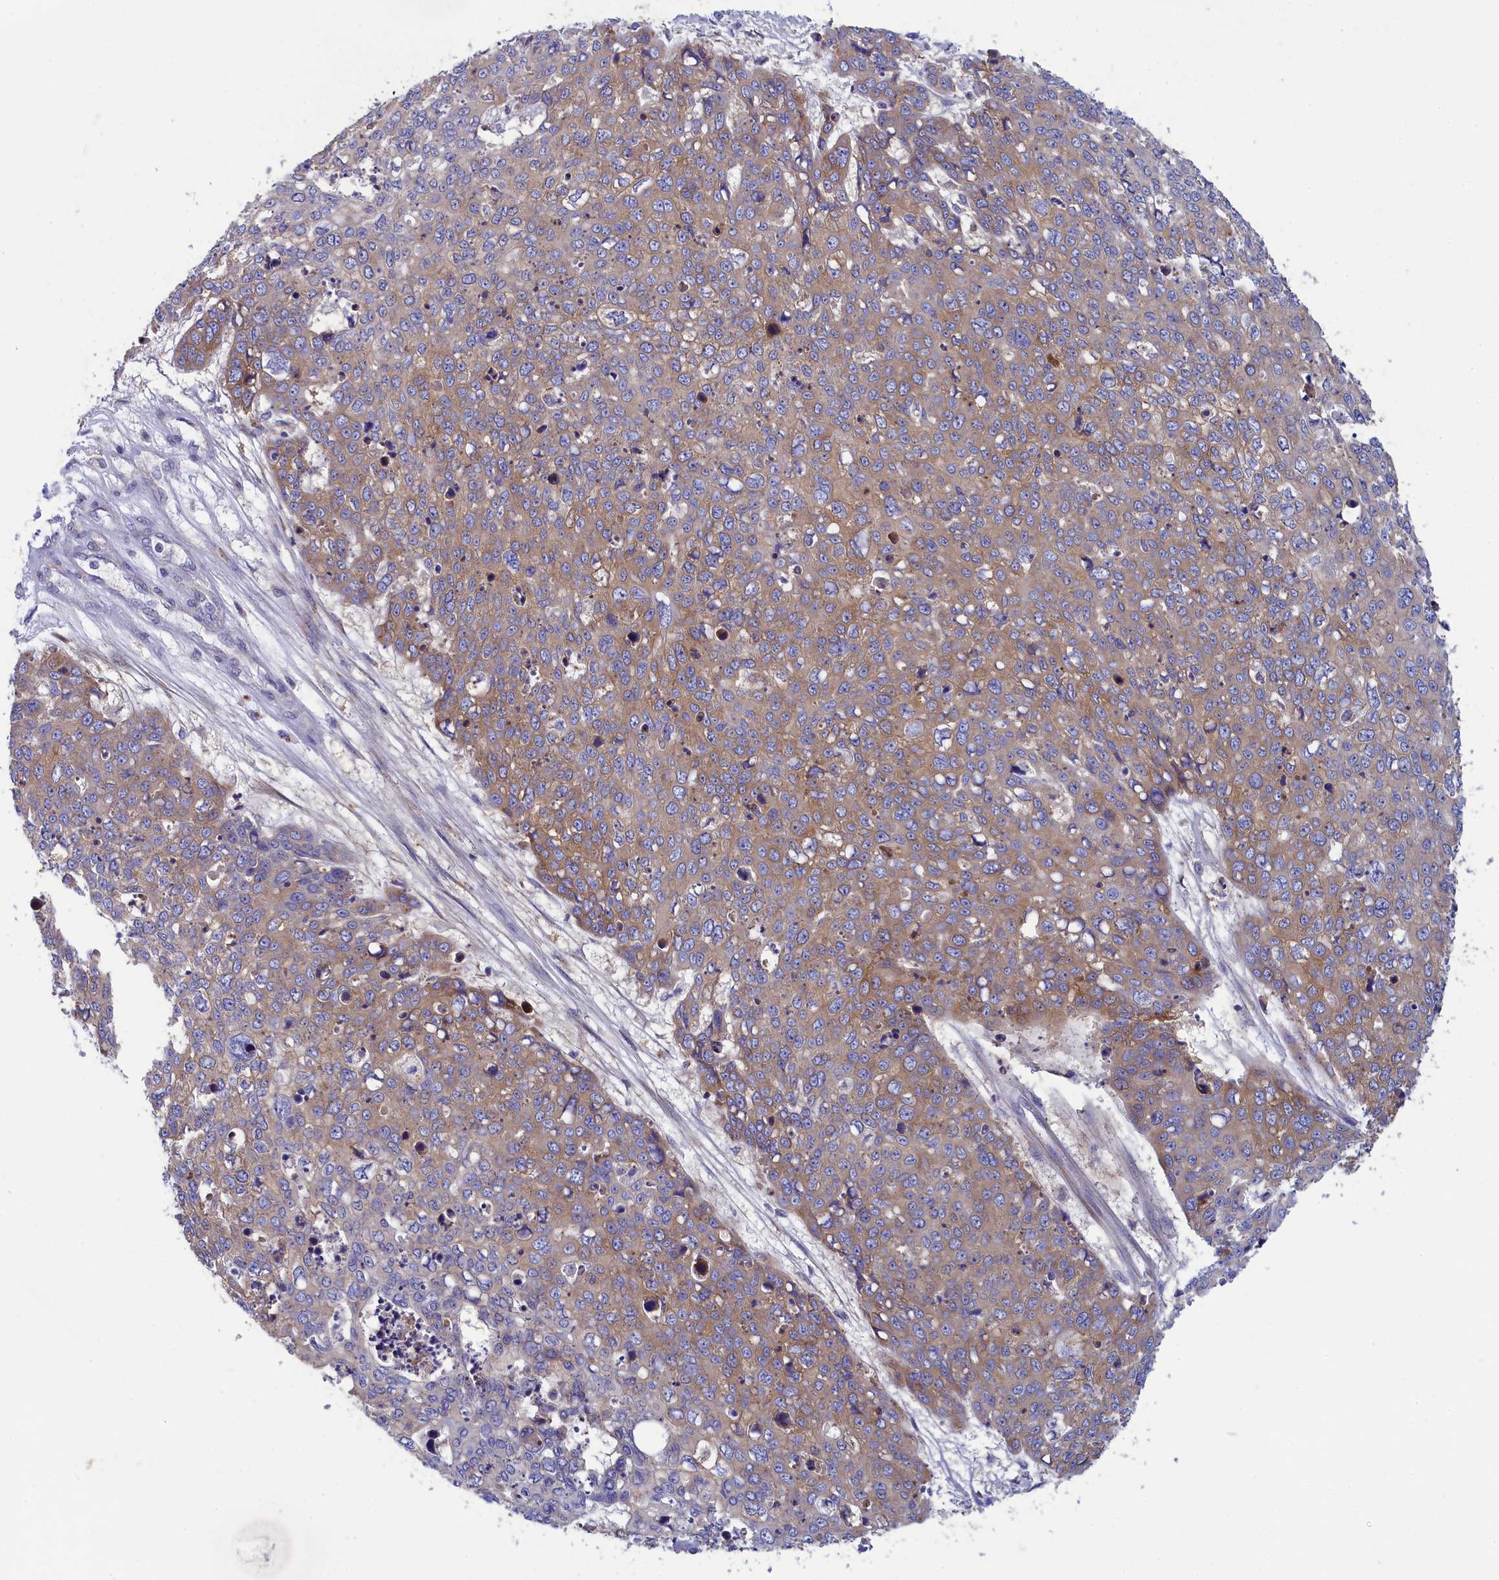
{"staining": {"intensity": "weak", "quantity": "<25%", "location": "cytoplasmic/membranous"}, "tissue": "skin cancer", "cell_type": "Tumor cells", "image_type": "cancer", "snomed": [{"axis": "morphology", "description": "Squamous cell carcinoma, NOS"}, {"axis": "topography", "description": "Skin"}], "caption": "The photomicrograph reveals no staining of tumor cells in squamous cell carcinoma (skin). (DAB (3,3'-diaminobenzidine) immunohistochemistry, high magnification).", "gene": "SCAMP4", "patient": {"sex": "male", "age": 71}}